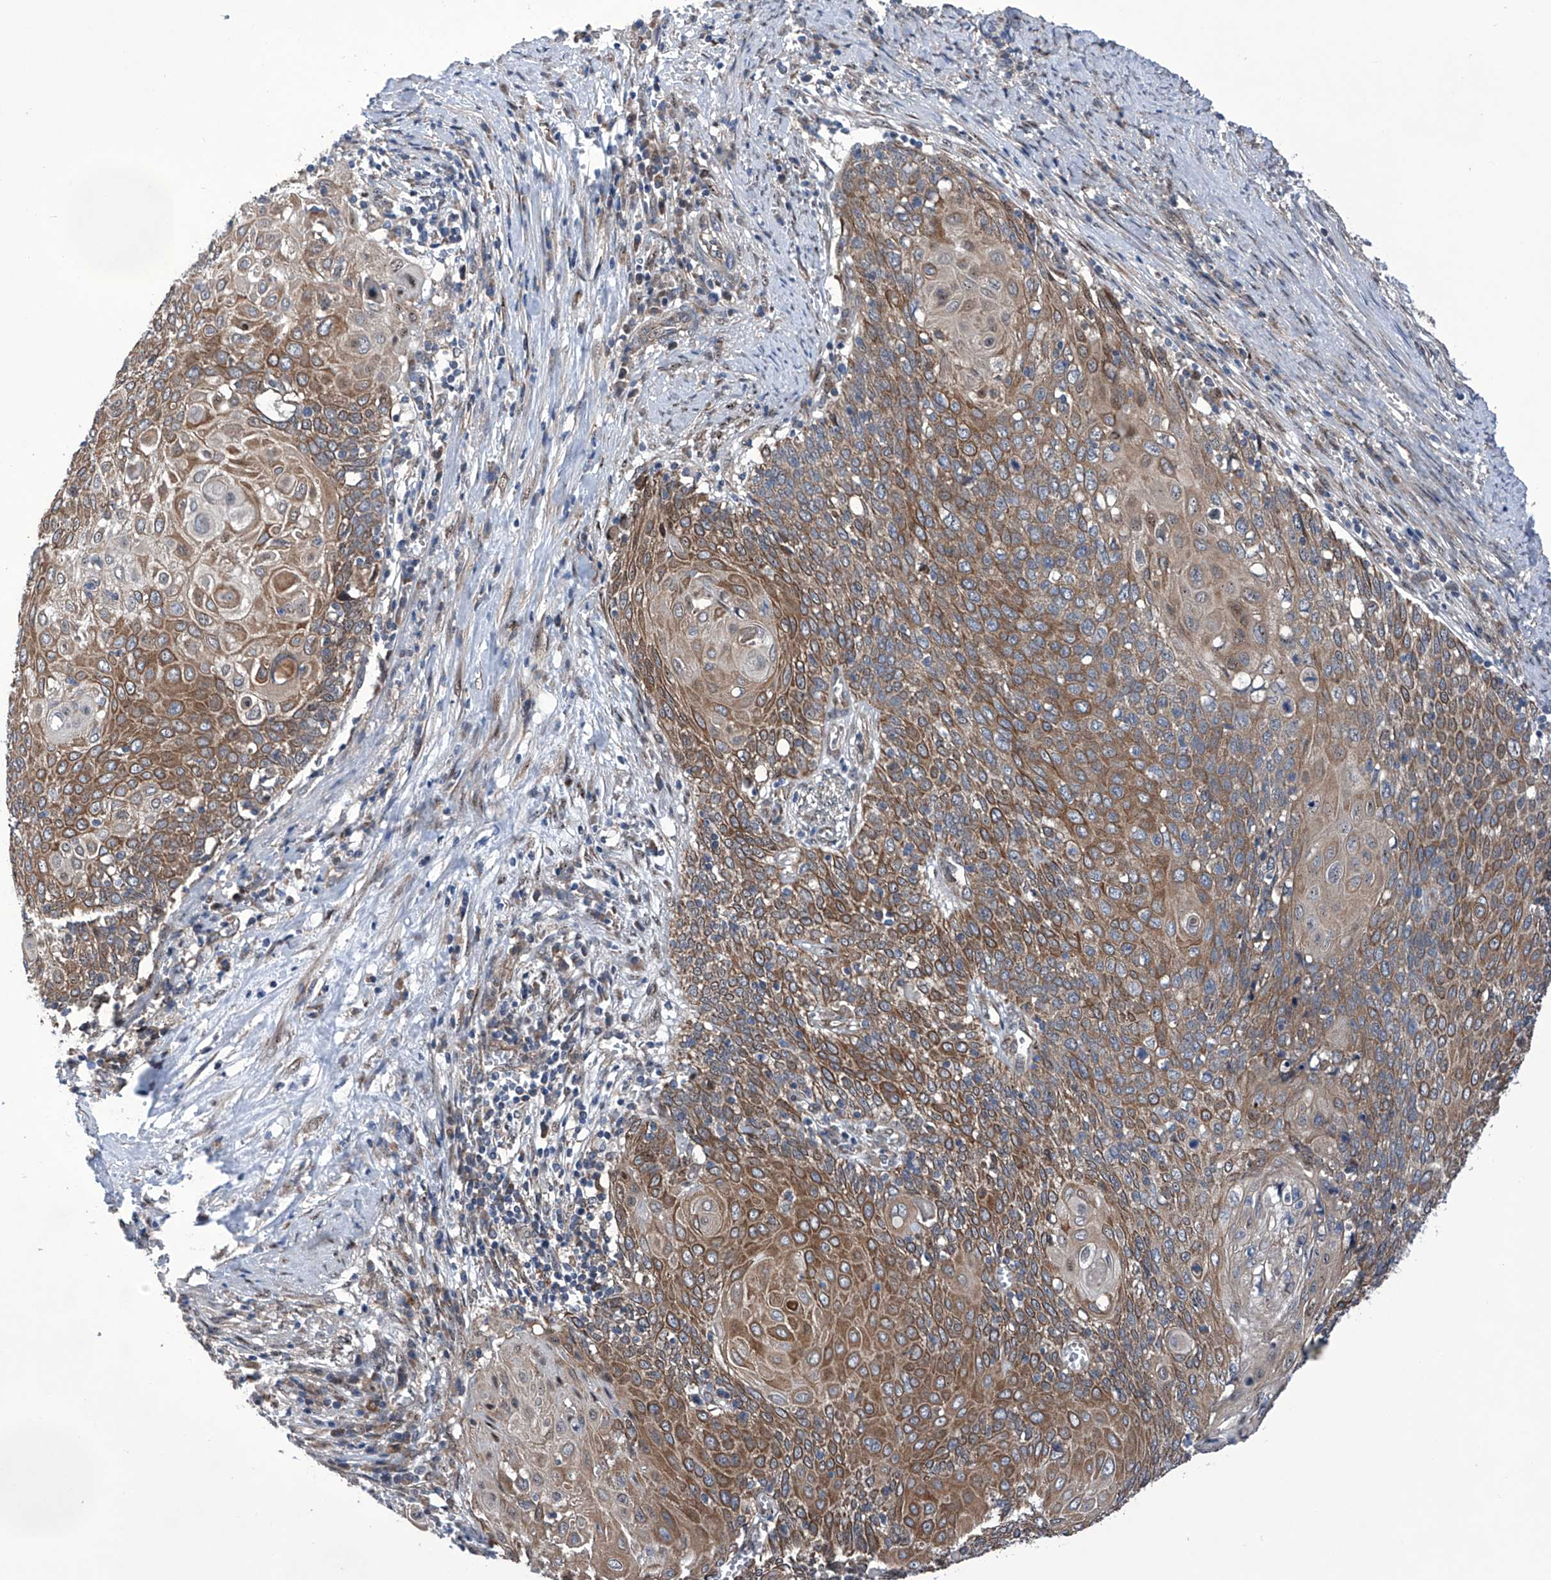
{"staining": {"intensity": "moderate", "quantity": ">75%", "location": "cytoplasmic/membranous"}, "tissue": "cervical cancer", "cell_type": "Tumor cells", "image_type": "cancer", "snomed": [{"axis": "morphology", "description": "Squamous cell carcinoma, NOS"}, {"axis": "topography", "description": "Cervix"}], "caption": "High-magnification brightfield microscopy of cervical cancer stained with DAB (3,3'-diaminobenzidine) (brown) and counterstained with hematoxylin (blue). tumor cells exhibit moderate cytoplasmic/membranous positivity is appreciated in approximately>75% of cells.", "gene": "KTI12", "patient": {"sex": "female", "age": 39}}